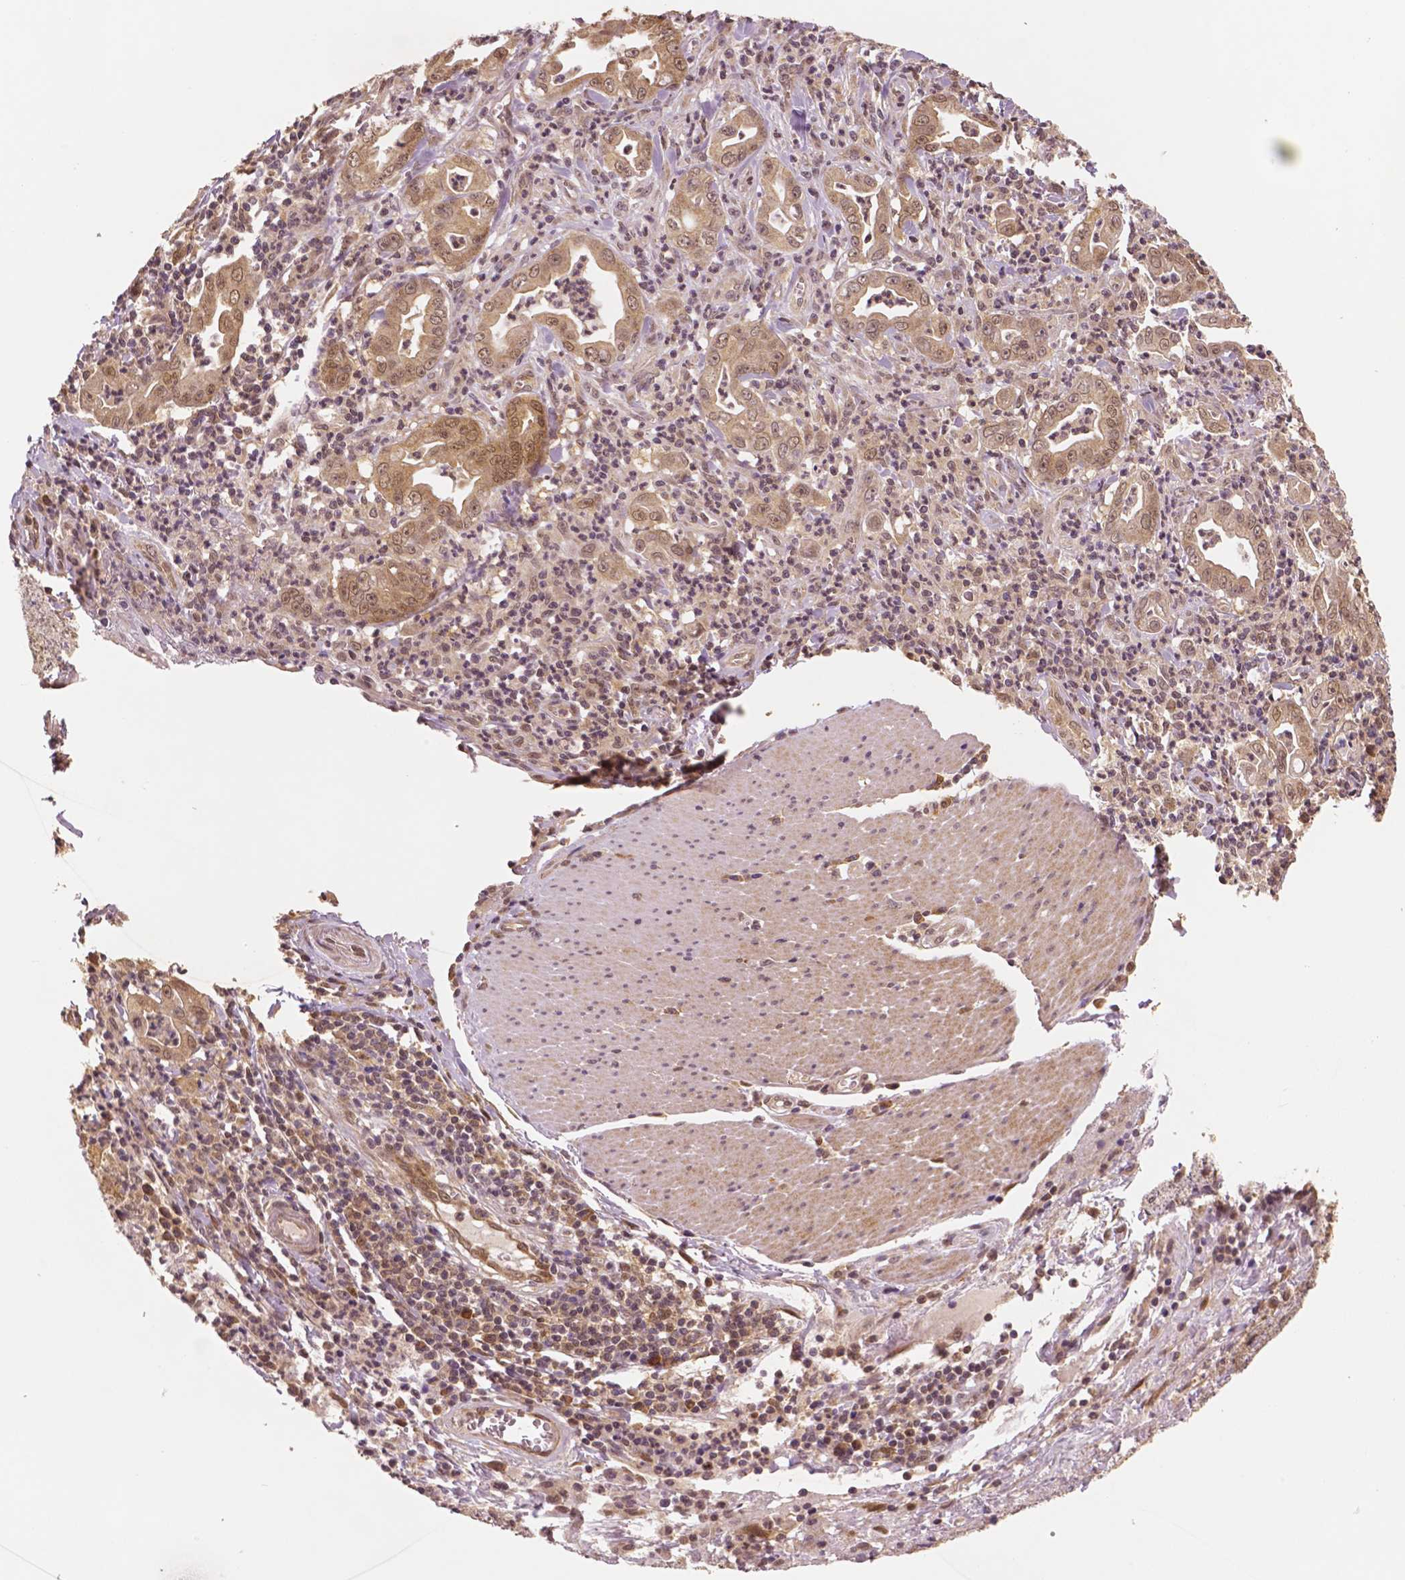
{"staining": {"intensity": "moderate", "quantity": "25%-75%", "location": "cytoplasmic/membranous,nuclear"}, "tissue": "stomach cancer", "cell_type": "Tumor cells", "image_type": "cancer", "snomed": [{"axis": "morphology", "description": "Adenocarcinoma, NOS"}, {"axis": "topography", "description": "Stomach, upper"}], "caption": "A histopathology image showing moderate cytoplasmic/membranous and nuclear positivity in about 25%-75% of tumor cells in stomach adenocarcinoma, as visualized by brown immunohistochemical staining.", "gene": "STAT3", "patient": {"sex": "female", "age": 79}}